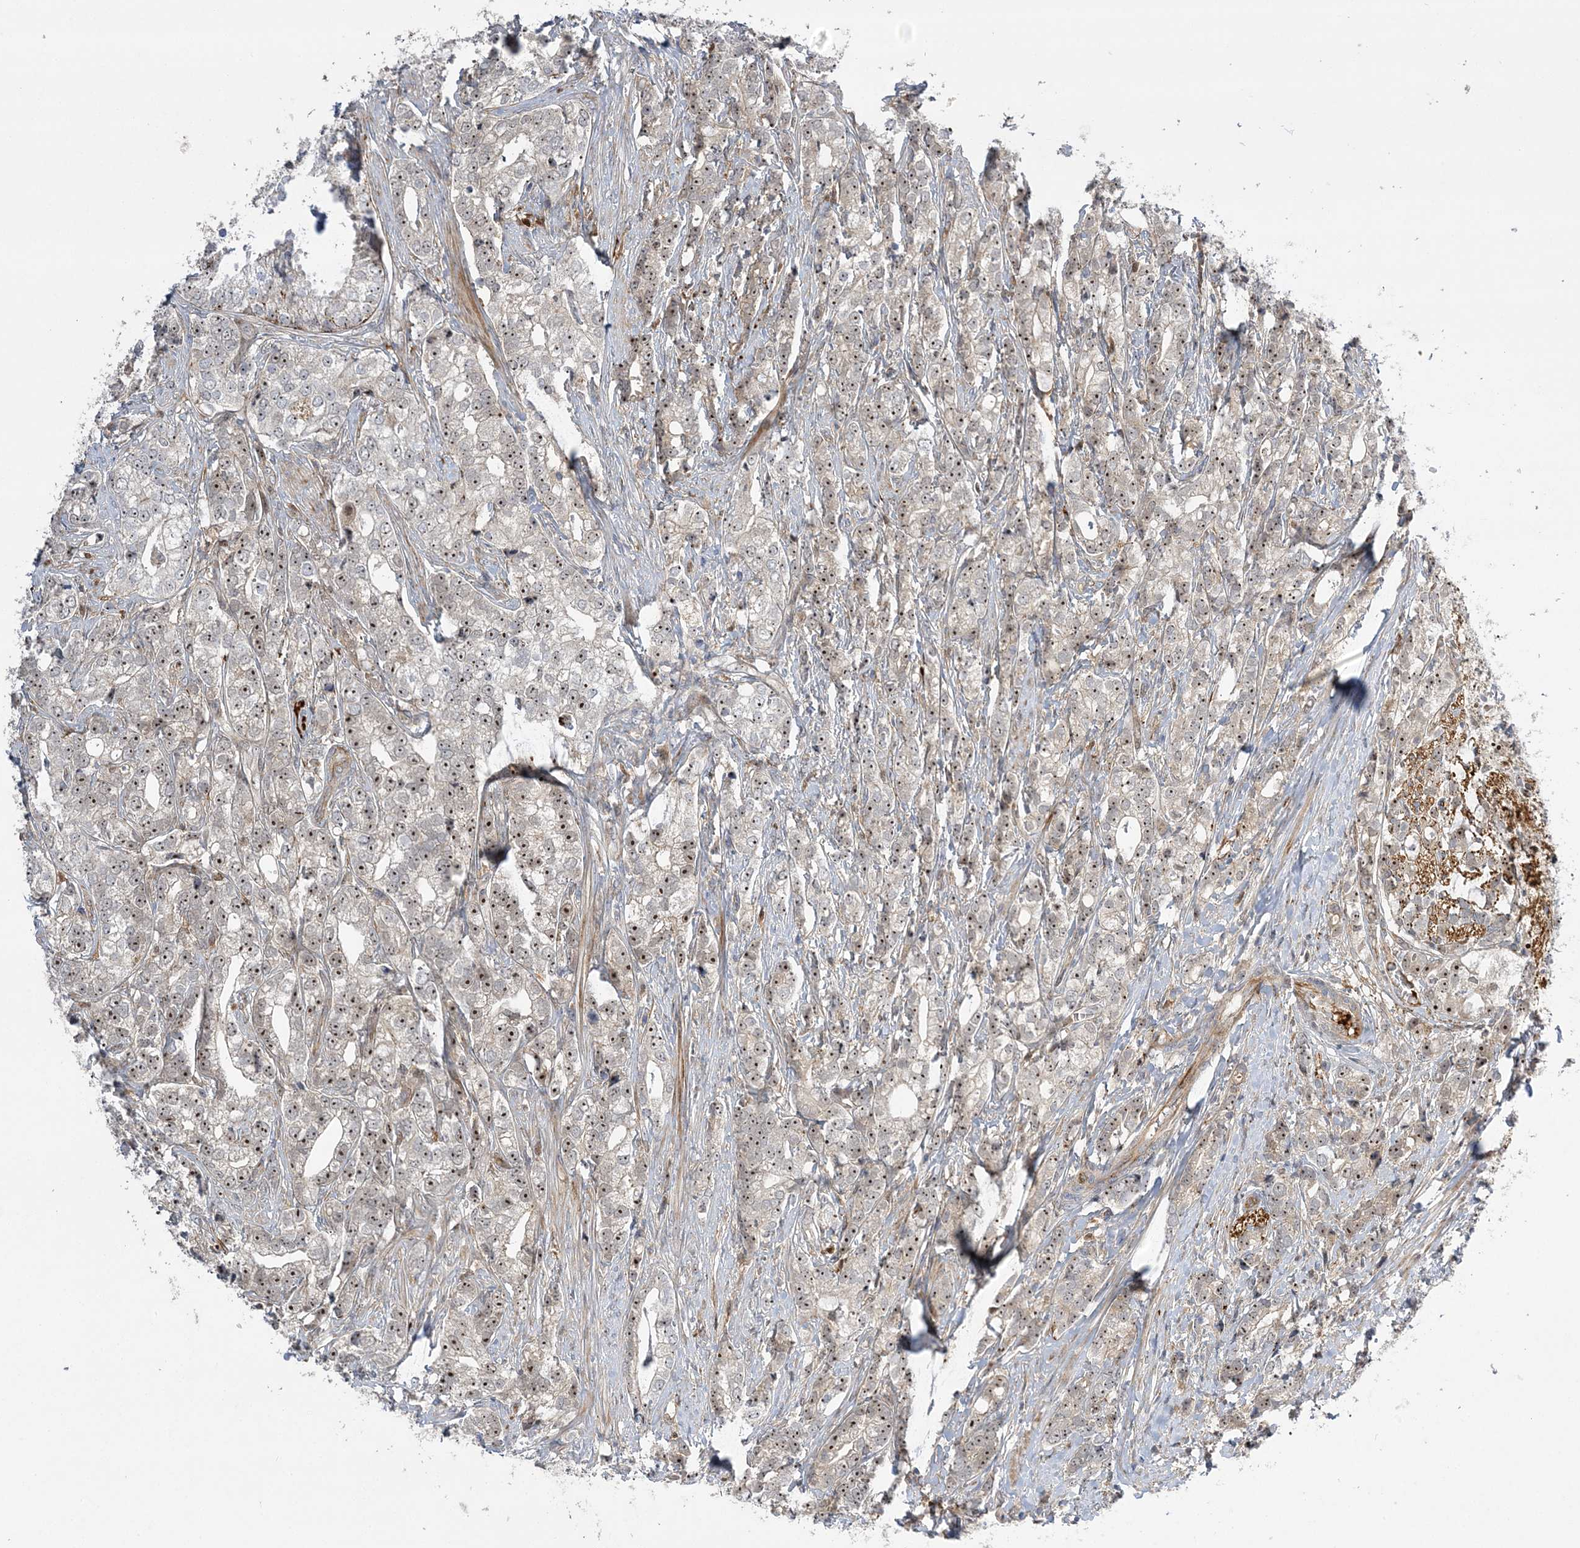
{"staining": {"intensity": "moderate", "quantity": ">75%", "location": "nuclear"}, "tissue": "prostate cancer", "cell_type": "Tumor cells", "image_type": "cancer", "snomed": [{"axis": "morphology", "description": "Adenocarcinoma, High grade"}, {"axis": "topography", "description": "Prostate"}], "caption": "IHC of prostate adenocarcinoma (high-grade) displays medium levels of moderate nuclear expression in approximately >75% of tumor cells.", "gene": "NPM3", "patient": {"sex": "male", "age": 69}}